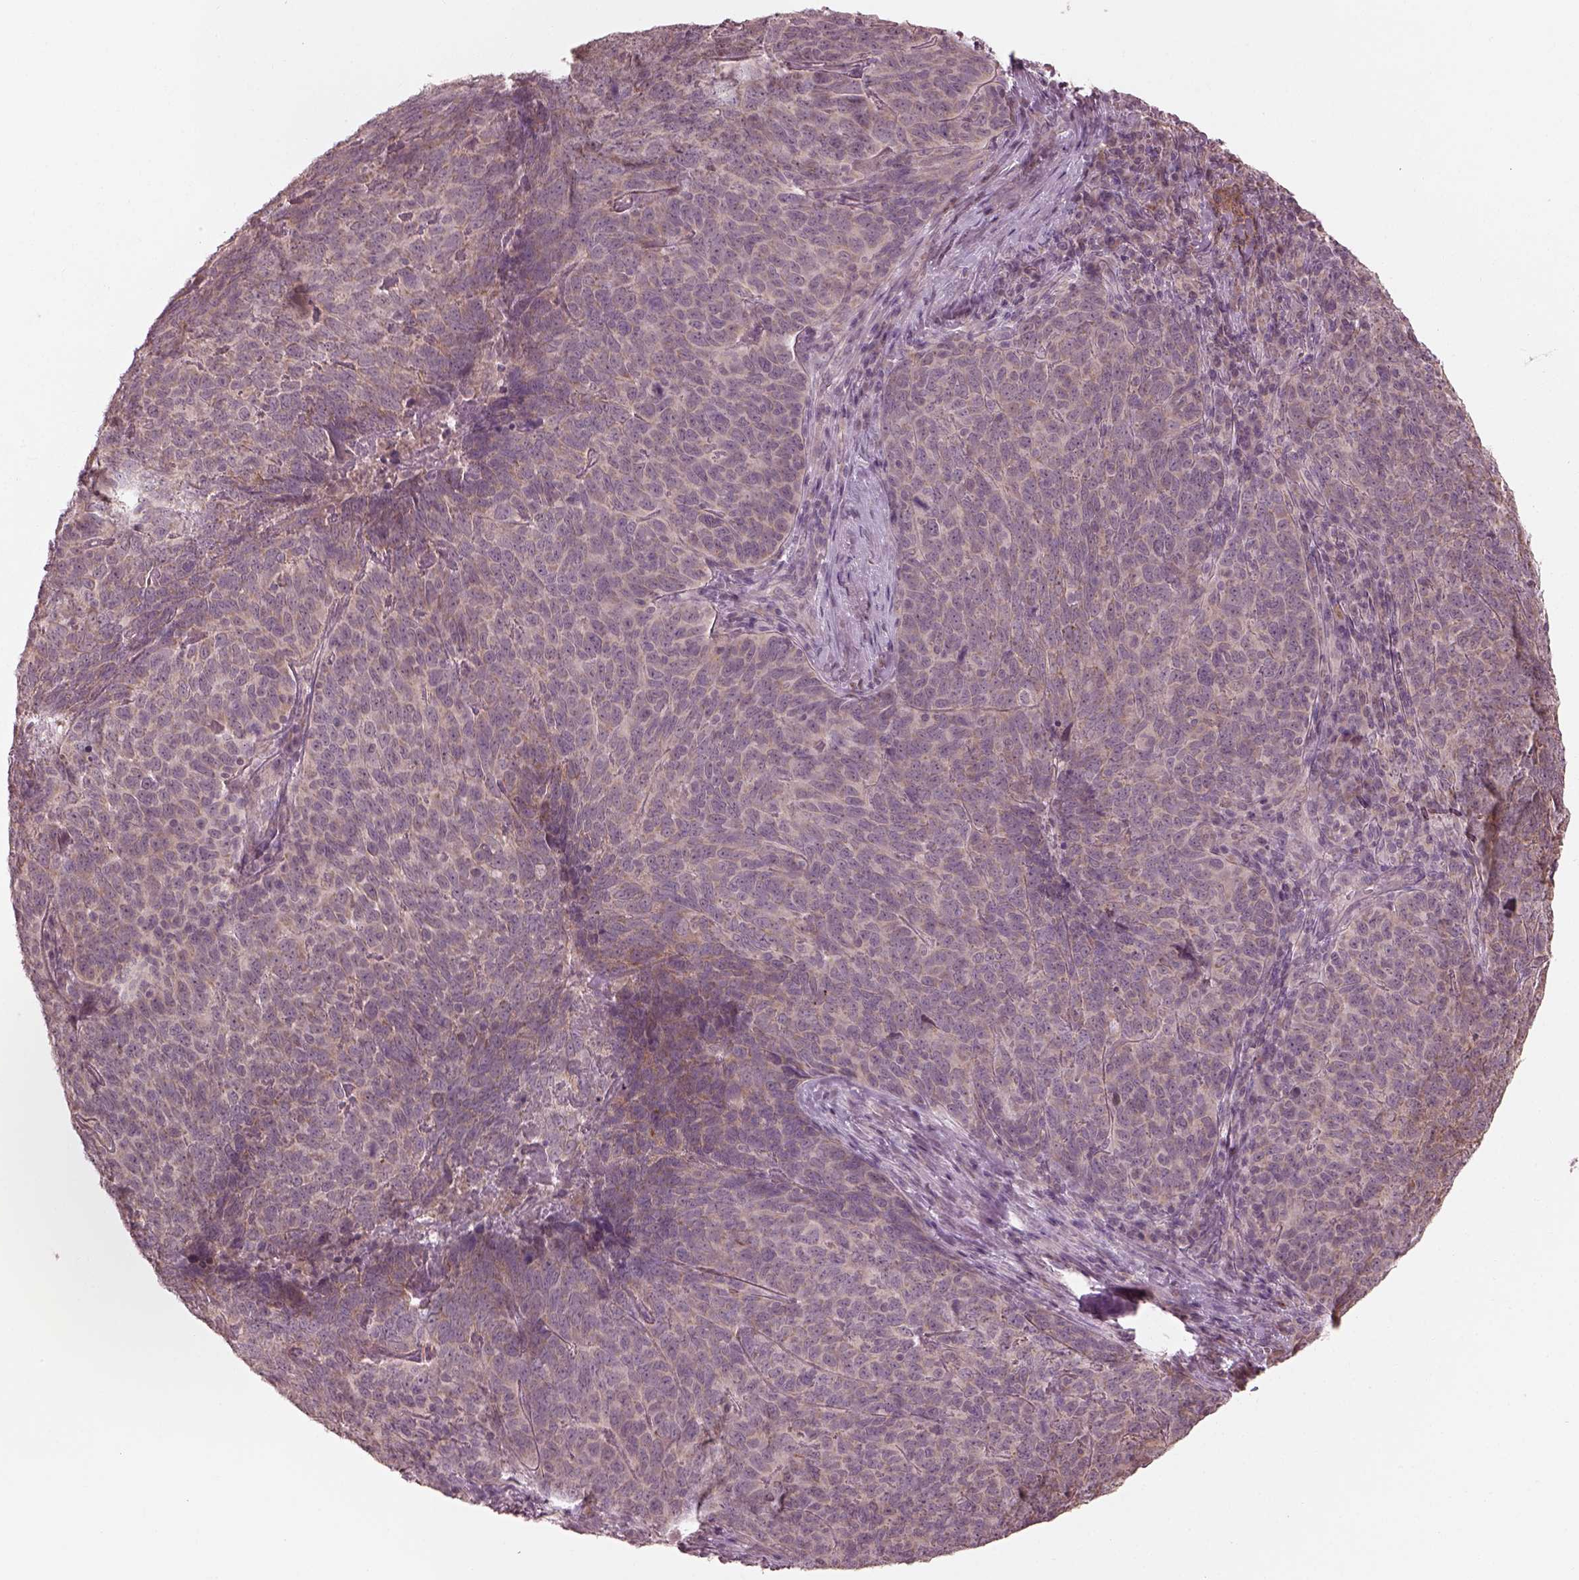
{"staining": {"intensity": "weak", "quantity": "<25%", "location": "cytoplasmic/membranous"}, "tissue": "skin cancer", "cell_type": "Tumor cells", "image_type": "cancer", "snomed": [{"axis": "morphology", "description": "Squamous cell carcinoma, NOS"}, {"axis": "topography", "description": "Skin"}, {"axis": "topography", "description": "Anal"}], "caption": "An image of squamous cell carcinoma (skin) stained for a protein displays no brown staining in tumor cells. (Brightfield microscopy of DAB (3,3'-diaminobenzidine) immunohistochemistry (IHC) at high magnification).", "gene": "SLC25A46", "patient": {"sex": "female", "age": 51}}